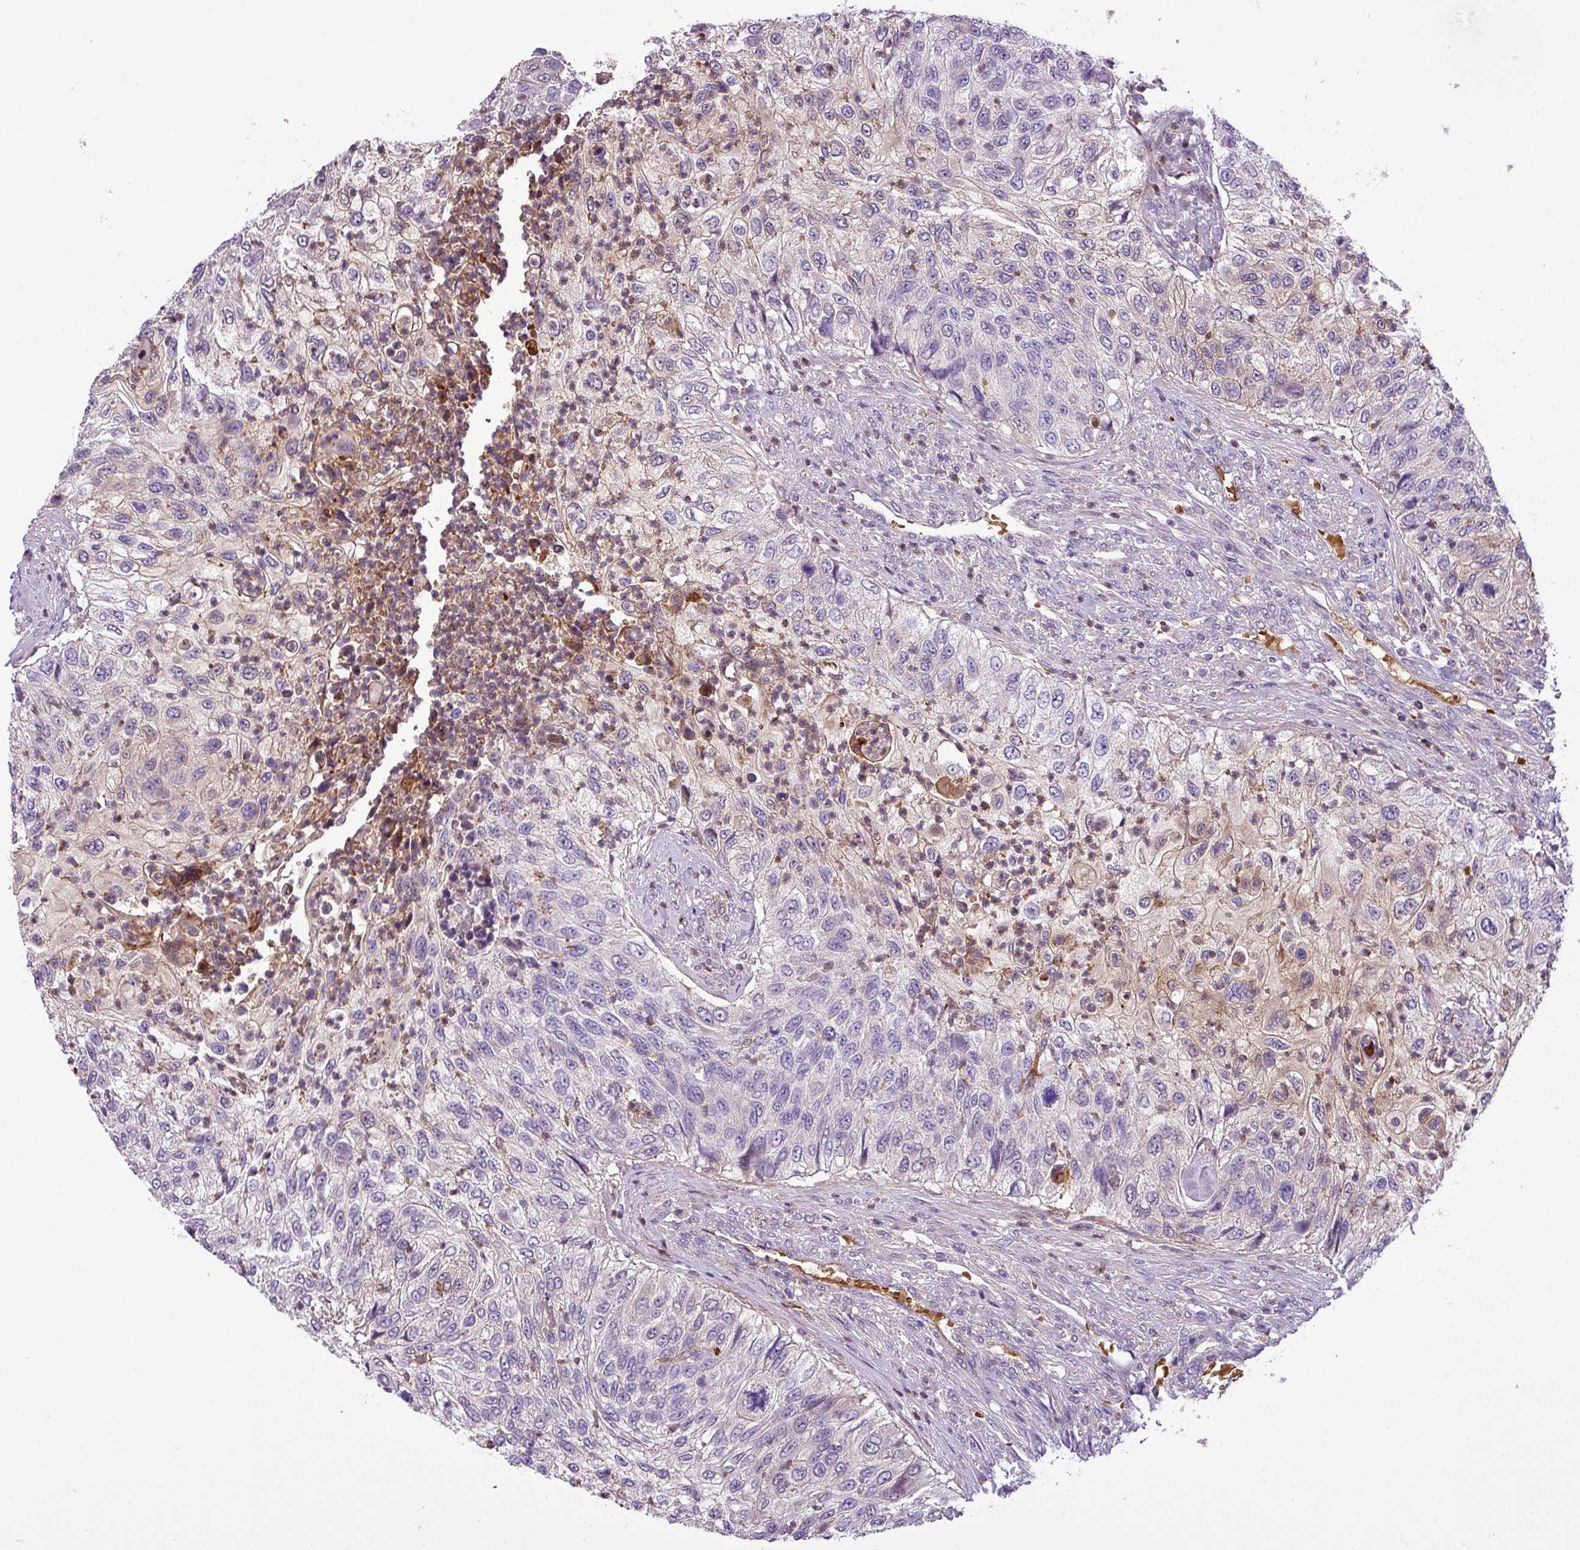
{"staining": {"intensity": "negative", "quantity": "none", "location": "none"}, "tissue": "urothelial cancer", "cell_type": "Tumor cells", "image_type": "cancer", "snomed": [{"axis": "morphology", "description": "Urothelial carcinoma, High grade"}, {"axis": "topography", "description": "Urinary bladder"}], "caption": "This micrograph is of high-grade urothelial carcinoma stained with immunohistochemistry (IHC) to label a protein in brown with the nuclei are counter-stained blue. There is no staining in tumor cells.", "gene": "NBEAL2", "patient": {"sex": "female", "age": 60}}